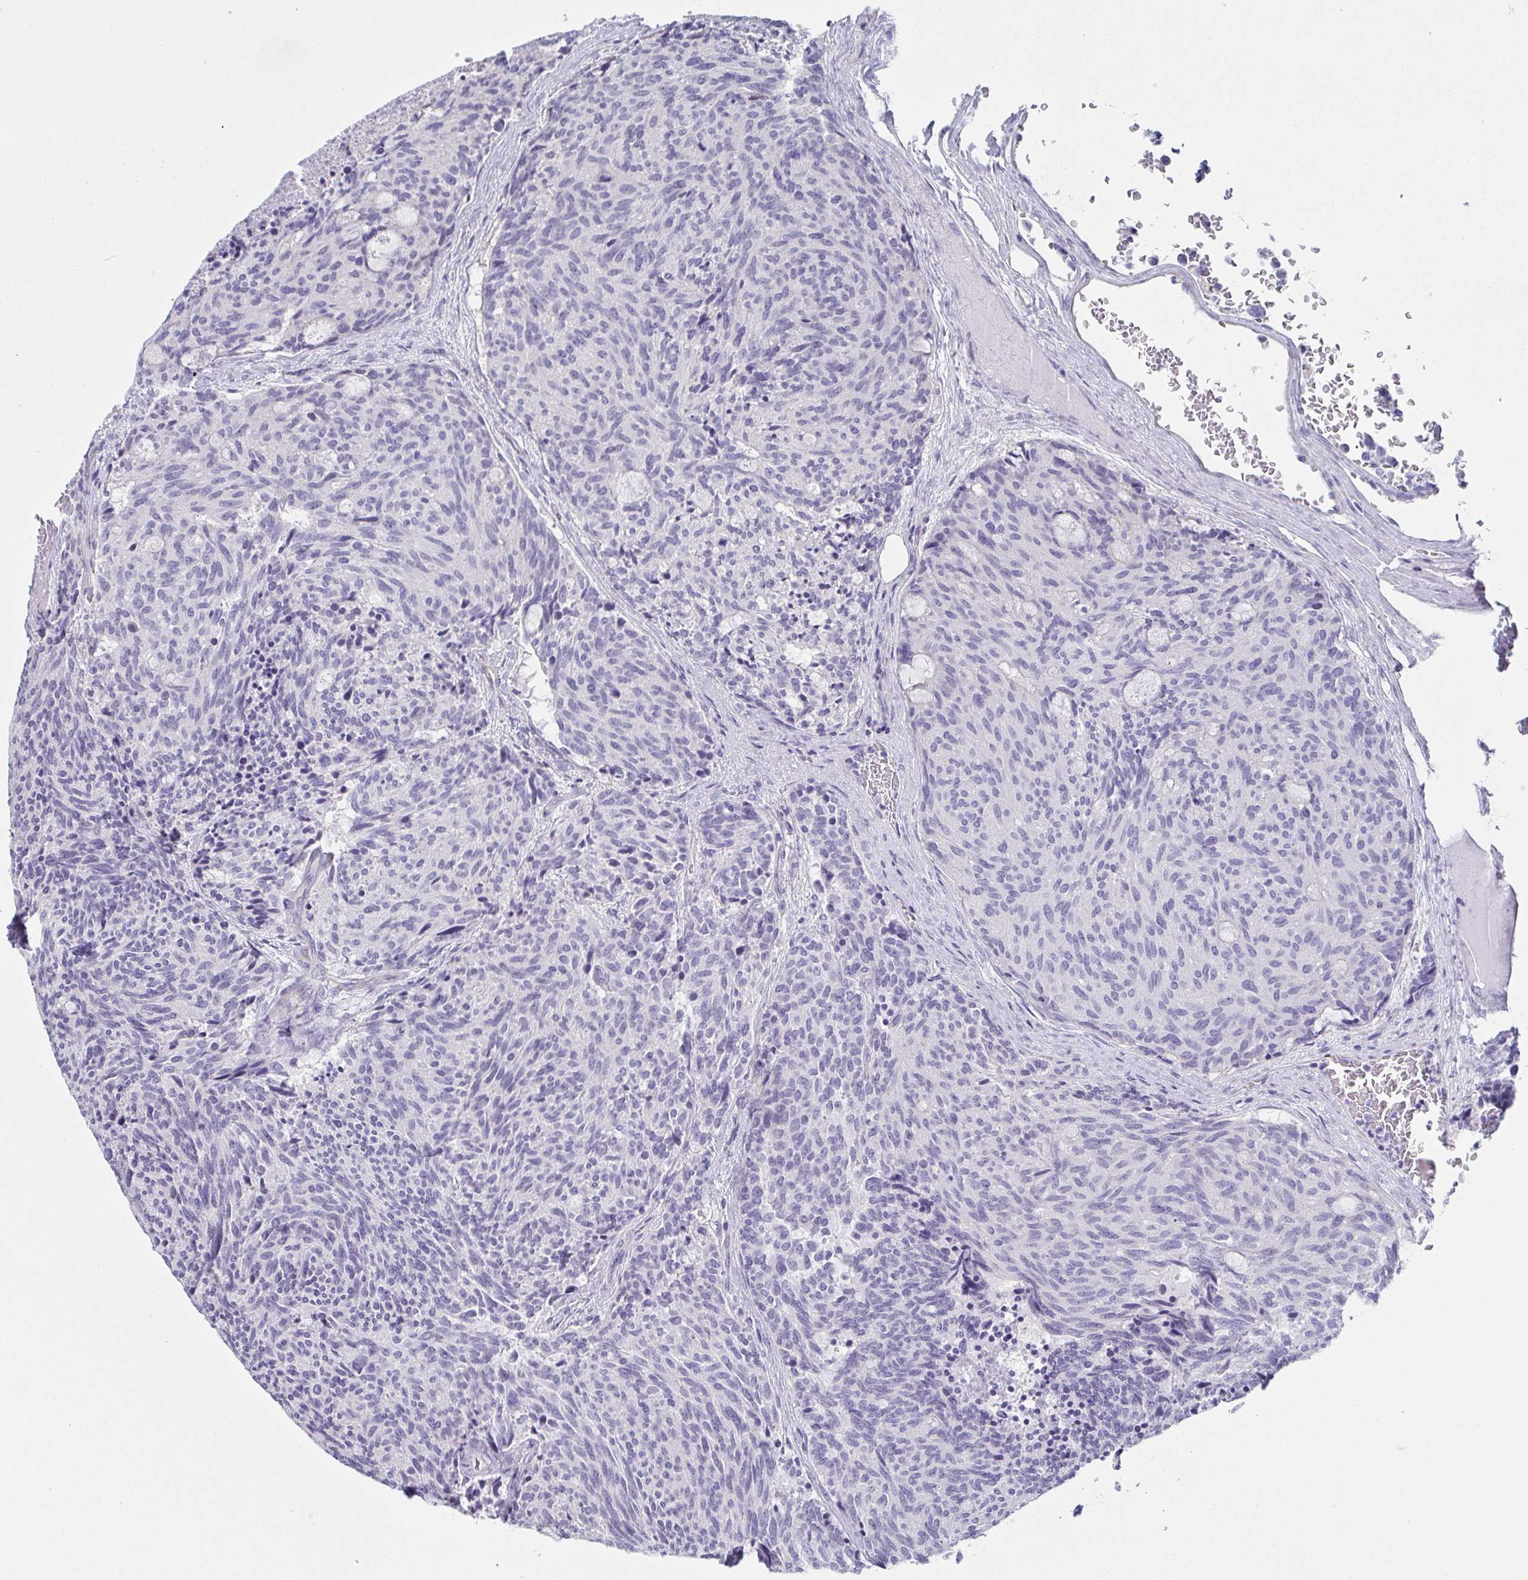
{"staining": {"intensity": "negative", "quantity": "none", "location": "none"}, "tissue": "carcinoid", "cell_type": "Tumor cells", "image_type": "cancer", "snomed": [{"axis": "morphology", "description": "Carcinoid, malignant, NOS"}, {"axis": "topography", "description": "Pancreas"}], "caption": "Tumor cells show no significant protein positivity in carcinoid.", "gene": "PRR4", "patient": {"sex": "female", "age": 54}}